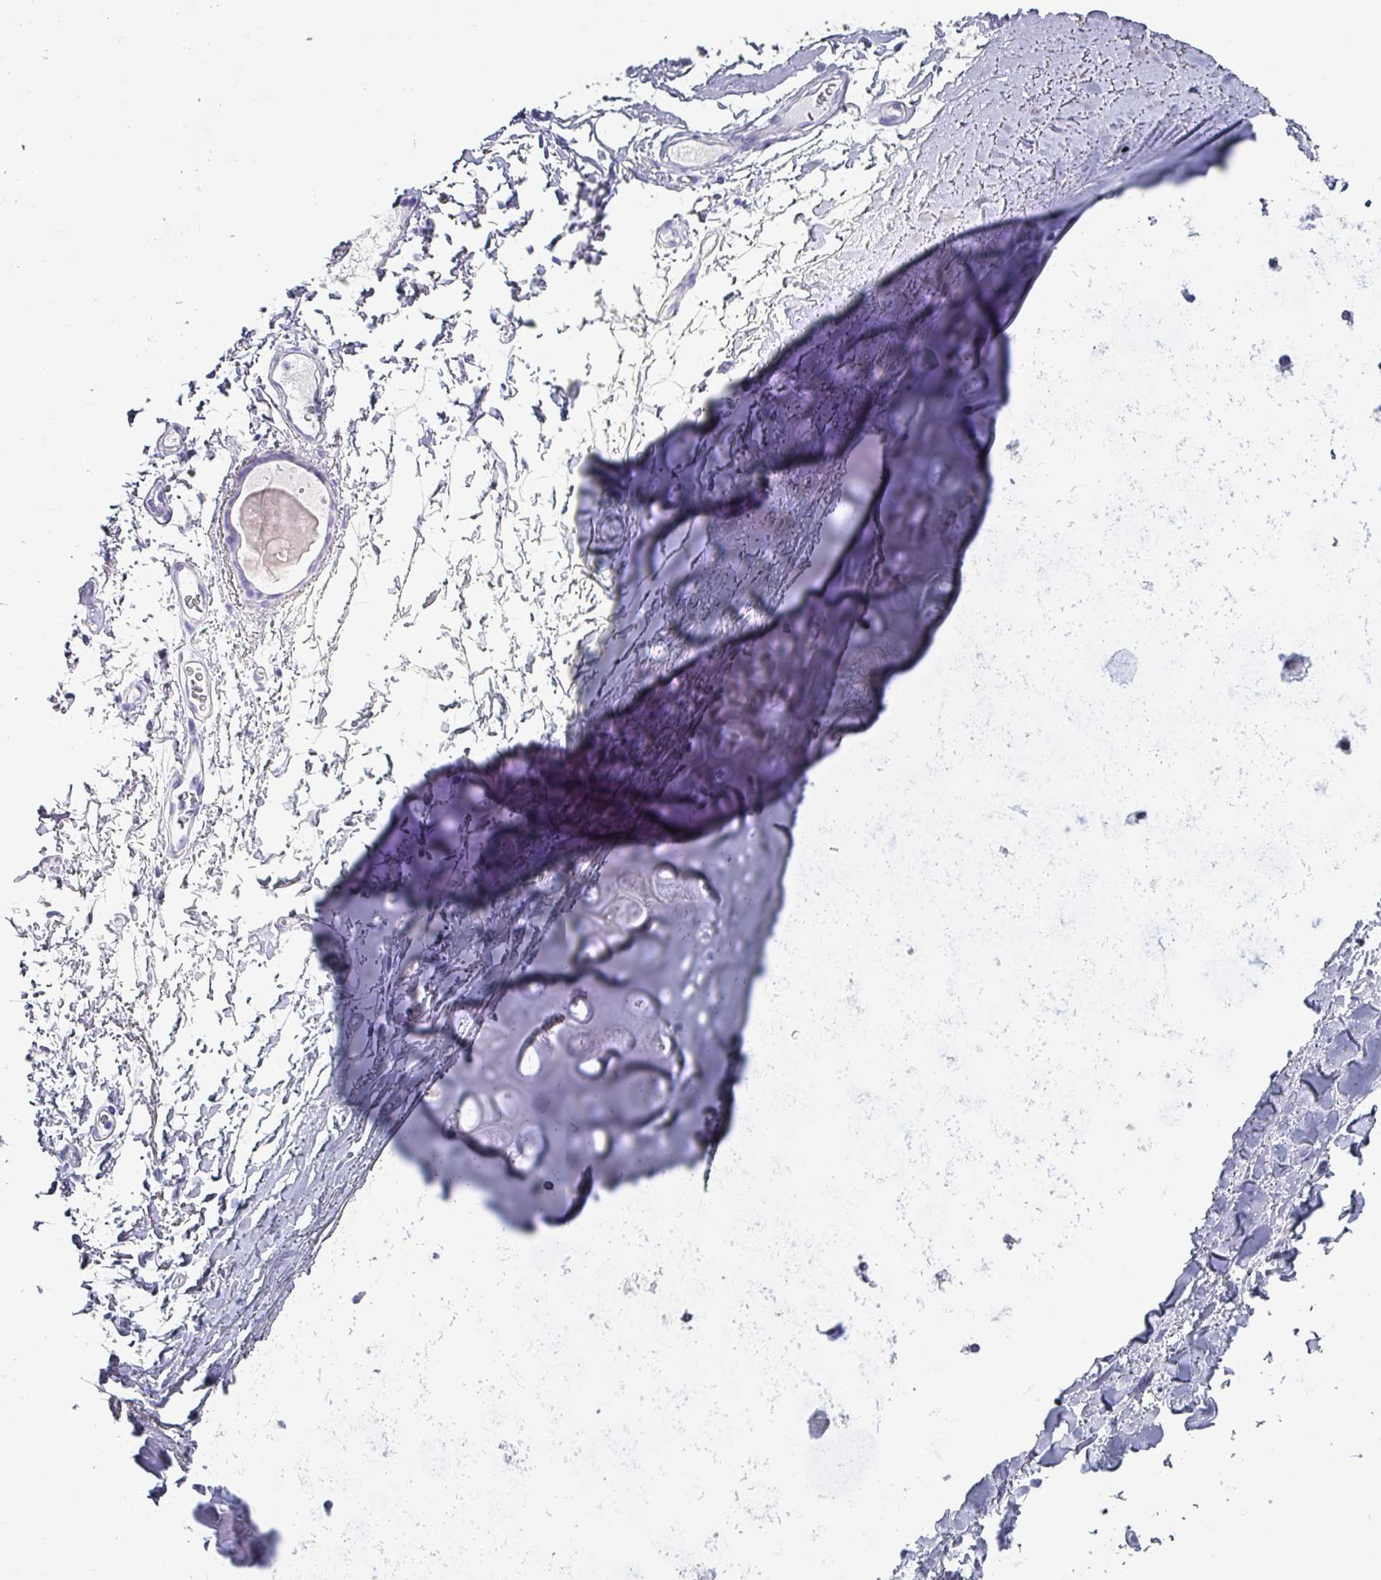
{"staining": {"intensity": "negative", "quantity": "none", "location": "none"}, "tissue": "adipose tissue", "cell_type": "Adipocytes", "image_type": "normal", "snomed": [{"axis": "morphology", "description": "Normal tissue, NOS"}, {"axis": "topography", "description": "Cartilage tissue"}, {"axis": "topography", "description": "Bronchus"}], "caption": "The image displays no significant staining in adipocytes of adipose tissue.", "gene": "INS", "patient": {"sex": "female", "age": 72}}